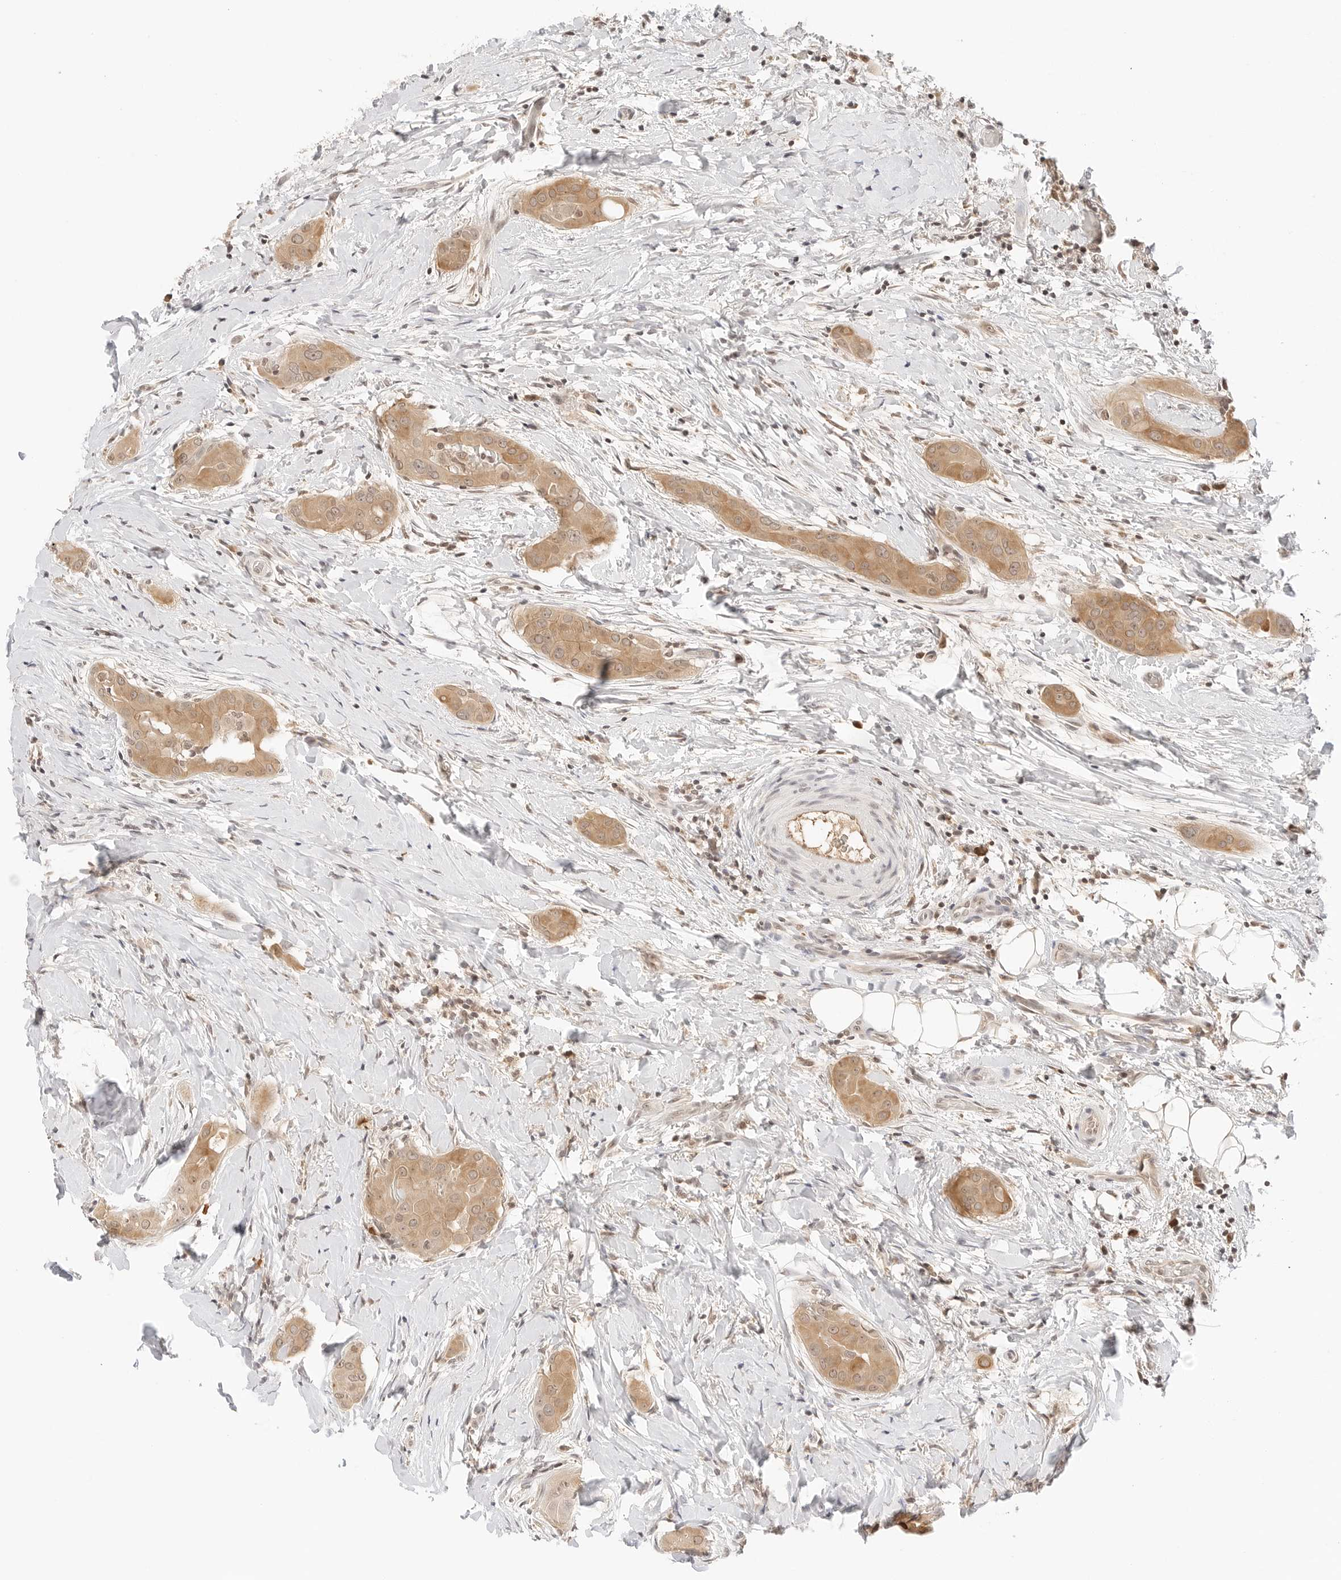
{"staining": {"intensity": "moderate", "quantity": ">75%", "location": "cytoplasmic/membranous,nuclear"}, "tissue": "thyroid cancer", "cell_type": "Tumor cells", "image_type": "cancer", "snomed": [{"axis": "morphology", "description": "Papillary adenocarcinoma, NOS"}, {"axis": "topography", "description": "Thyroid gland"}], "caption": "About >75% of tumor cells in human thyroid papillary adenocarcinoma exhibit moderate cytoplasmic/membranous and nuclear protein staining as visualized by brown immunohistochemical staining.", "gene": "SEPTIN4", "patient": {"sex": "male", "age": 33}}